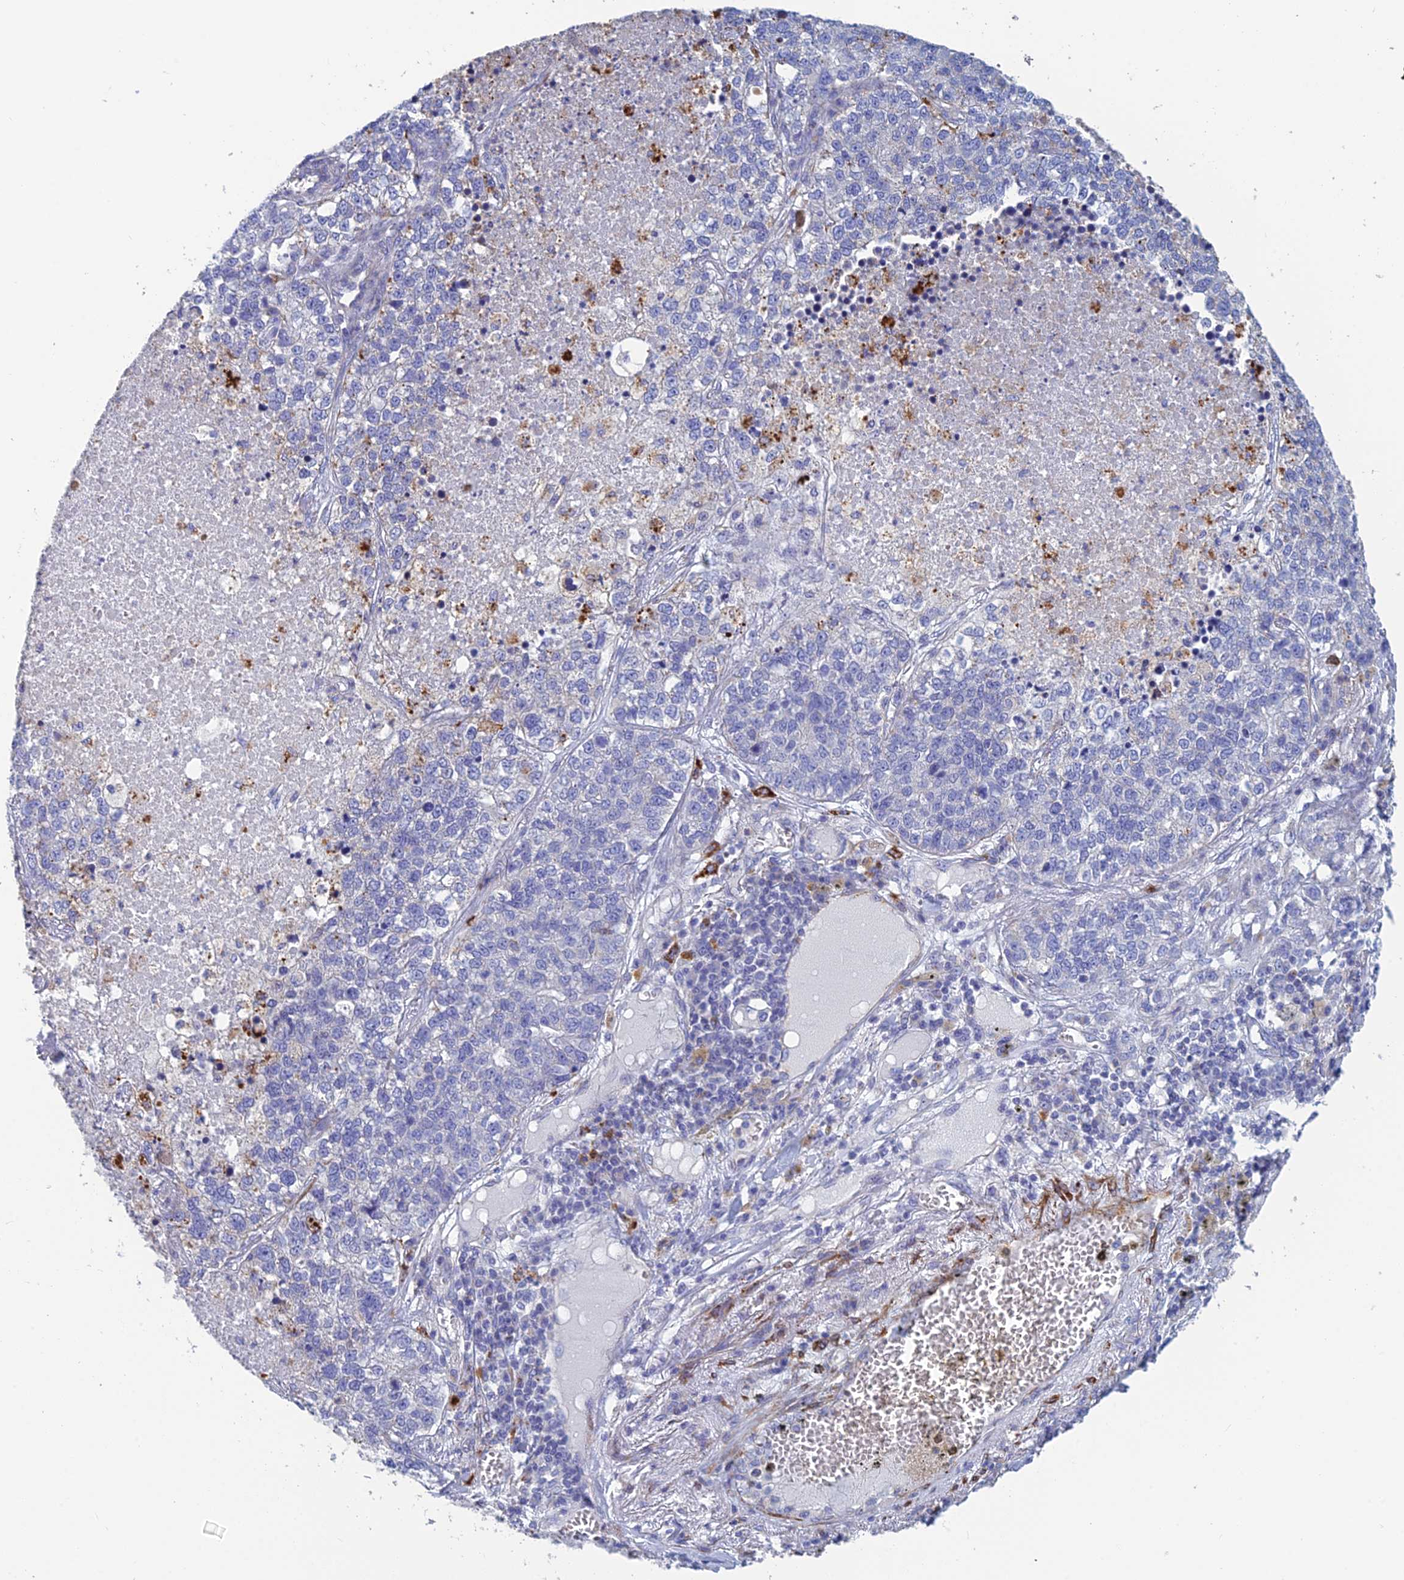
{"staining": {"intensity": "negative", "quantity": "none", "location": "none"}, "tissue": "lung cancer", "cell_type": "Tumor cells", "image_type": "cancer", "snomed": [{"axis": "morphology", "description": "Adenocarcinoma, NOS"}, {"axis": "topography", "description": "Lung"}], "caption": "IHC of human lung cancer (adenocarcinoma) displays no staining in tumor cells.", "gene": "PCDHA8", "patient": {"sex": "male", "age": 49}}